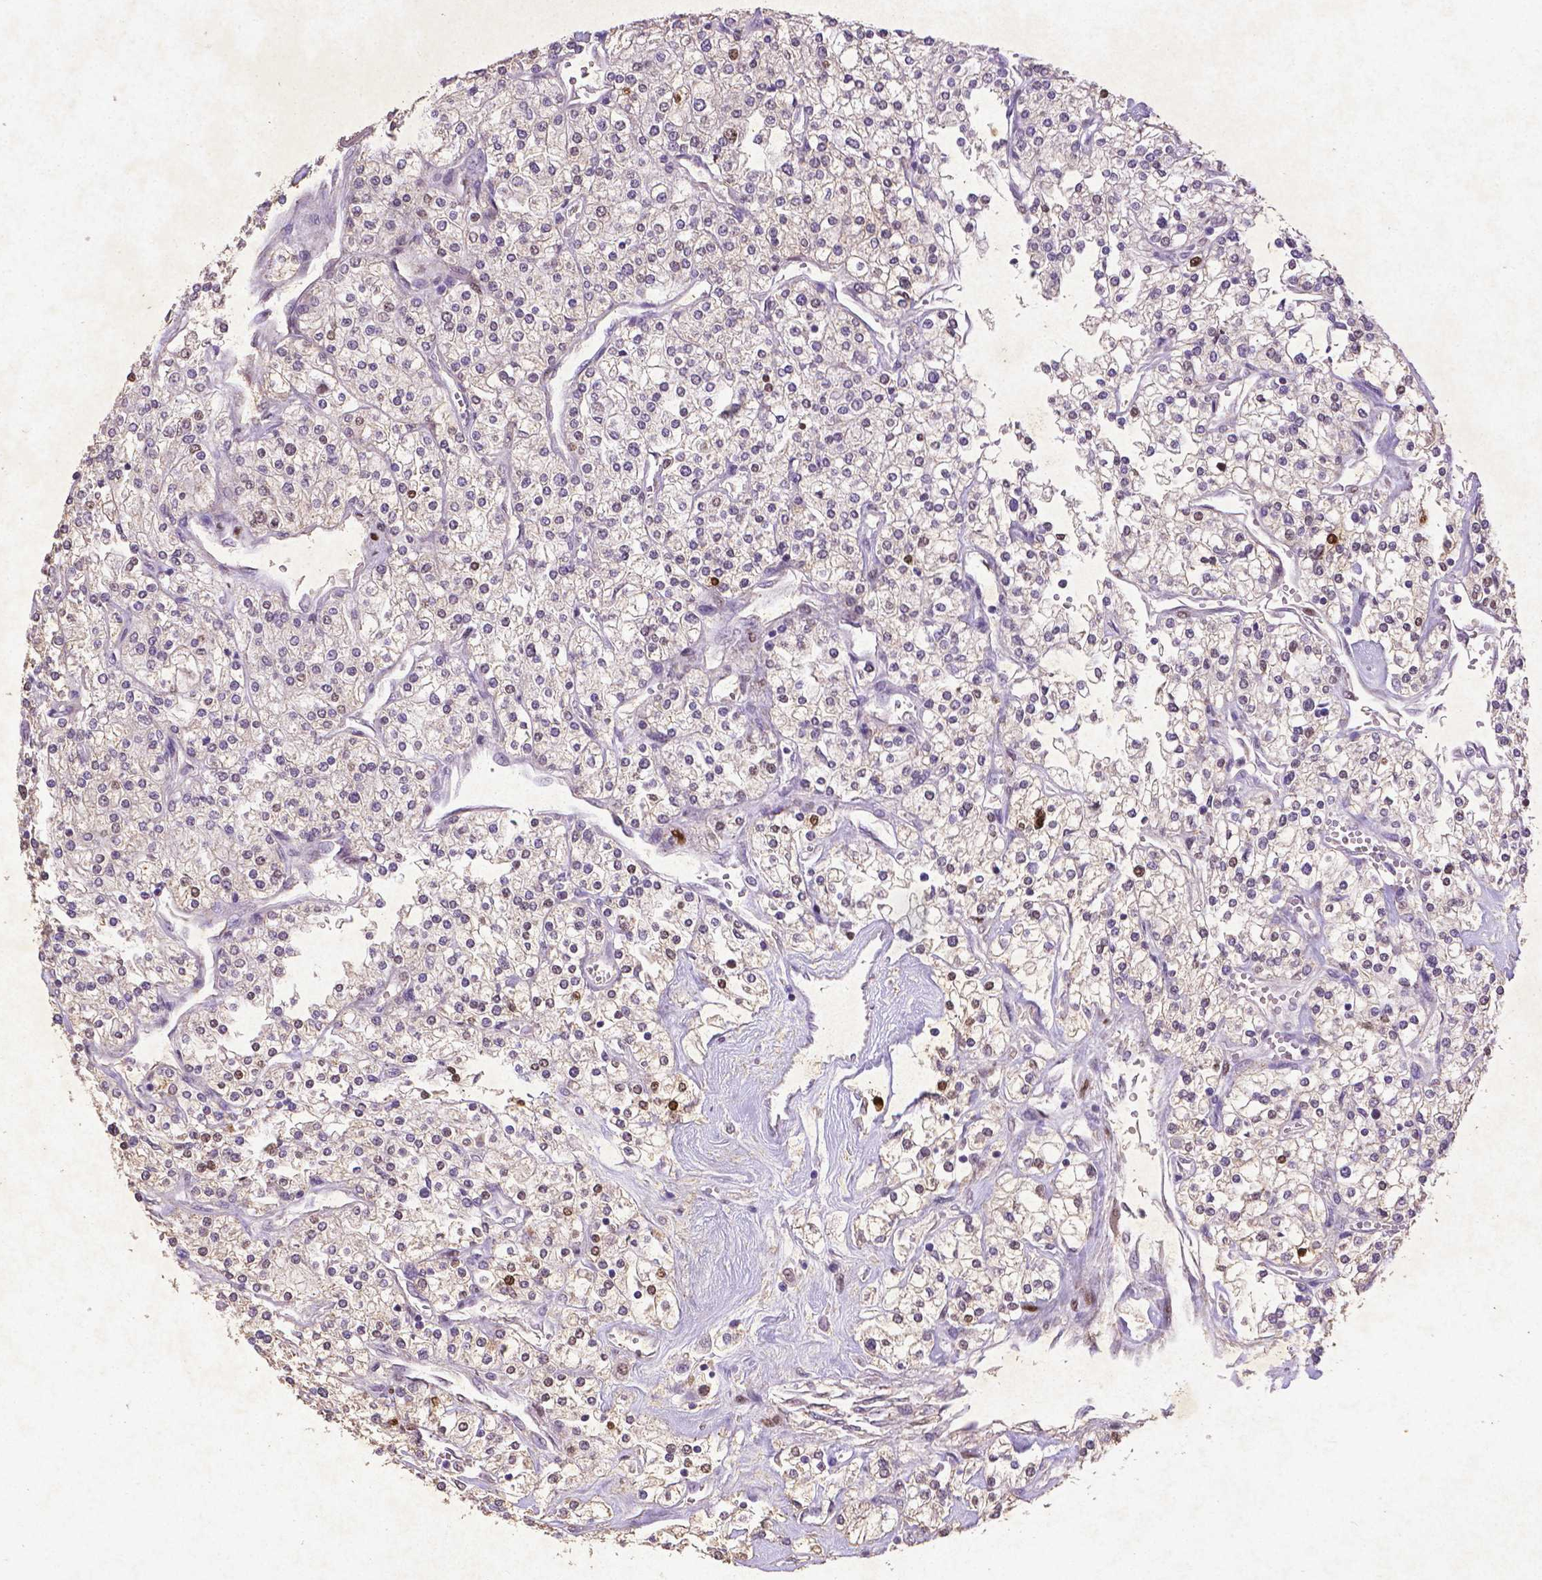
{"staining": {"intensity": "strong", "quantity": "<25%", "location": "nuclear"}, "tissue": "renal cancer", "cell_type": "Tumor cells", "image_type": "cancer", "snomed": [{"axis": "morphology", "description": "Adenocarcinoma, NOS"}, {"axis": "topography", "description": "Kidney"}], "caption": "Renal cancer stained with immunohistochemistry shows strong nuclear positivity in approximately <25% of tumor cells.", "gene": "CDKN1A", "patient": {"sex": "male", "age": 80}}